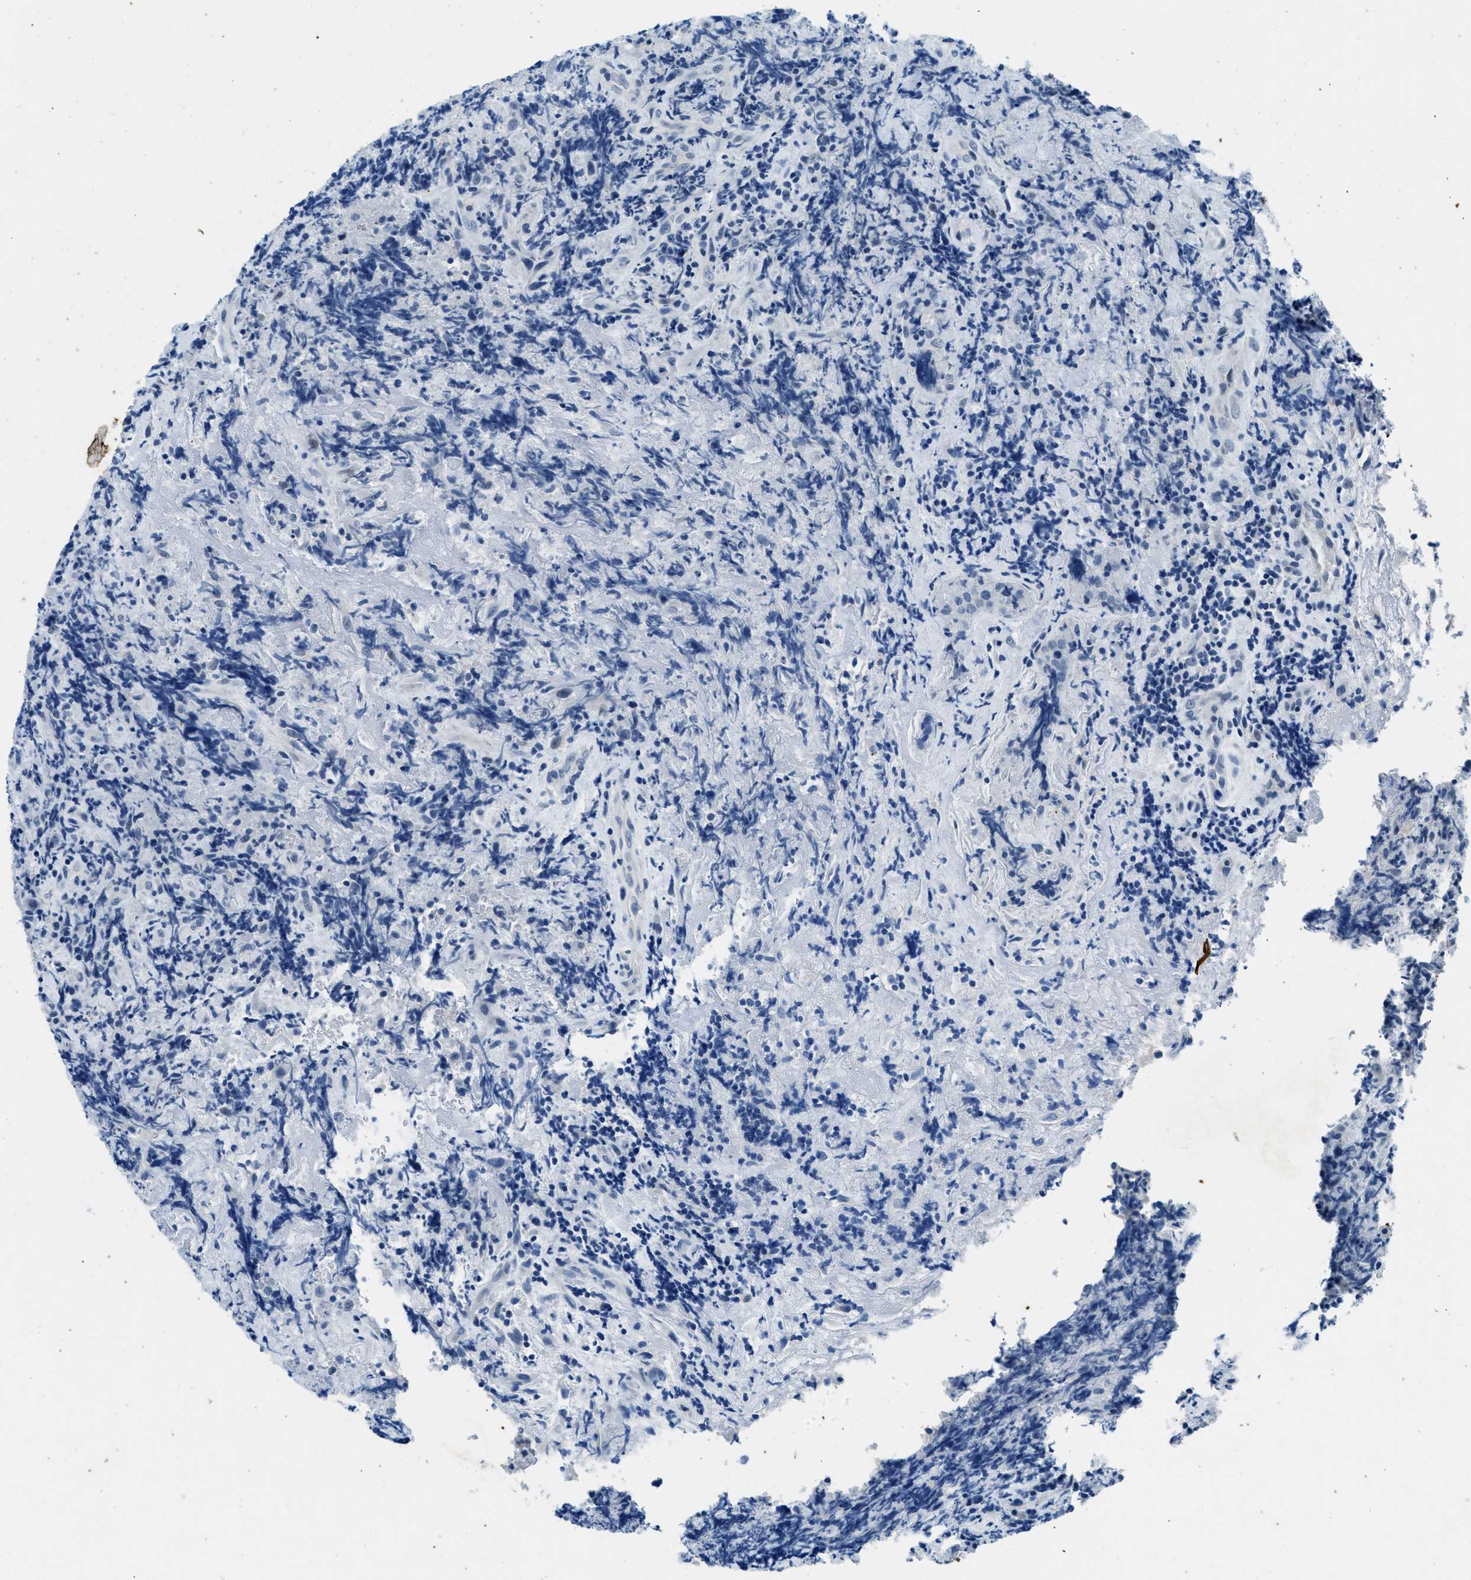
{"staining": {"intensity": "negative", "quantity": "none", "location": "none"}, "tissue": "lymphoma", "cell_type": "Tumor cells", "image_type": "cancer", "snomed": [{"axis": "morphology", "description": "Malignant lymphoma, non-Hodgkin's type, High grade"}, {"axis": "topography", "description": "Tonsil"}], "caption": "An immunohistochemistry micrograph of high-grade malignant lymphoma, non-Hodgkin's type is shown. There is no staining in tumor cells of high-grade malignant lymphoma, non-Hodgkin's type.", "gene": "CFAP20", "patient": {"sex": "female", "age": 36}}